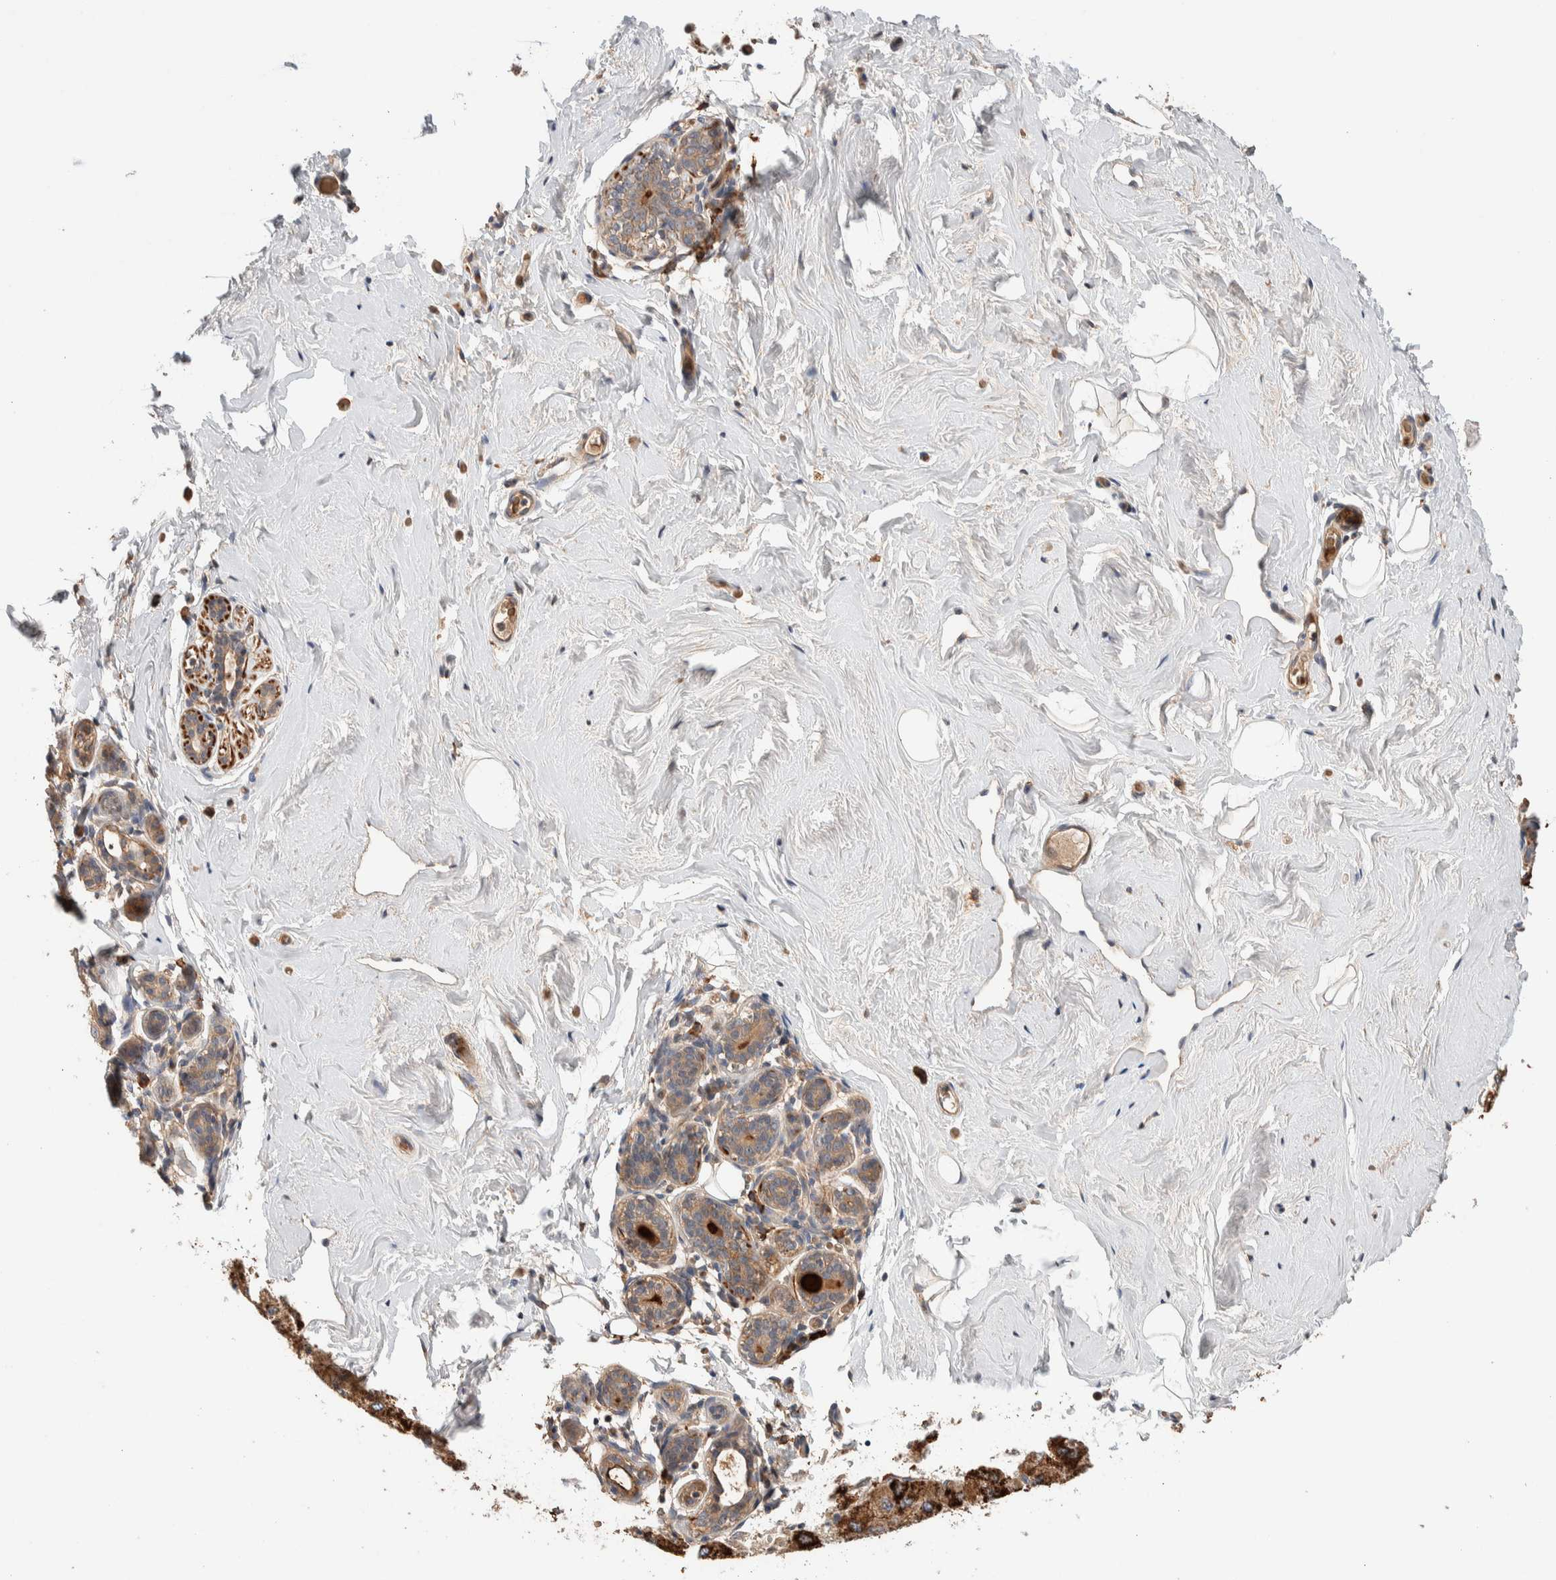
{"staining": {"intensity": "negative", "quantity": "none", "location": "none"}, "tissue": "breast", "cell_type": "Adipocytes", "image_type": "normal", "snomed": [{"axis": "morphology", "description": "Normal tissue, NOS"}, {"axis": "topography", "description": "Breast"}], "caption": "This is a histopathology image of IHC staining of normal breast, which shows no positivity in adipocytes. (Stains: DAB (3,3'-diaminobenzidine) immunohistochemistry (IHC) with hematoxylin counter stain, Microscopy: brightfield microscopy at high magnification).", "gene": "WDR91", "patient": {"sex": "female", "age": 75}}